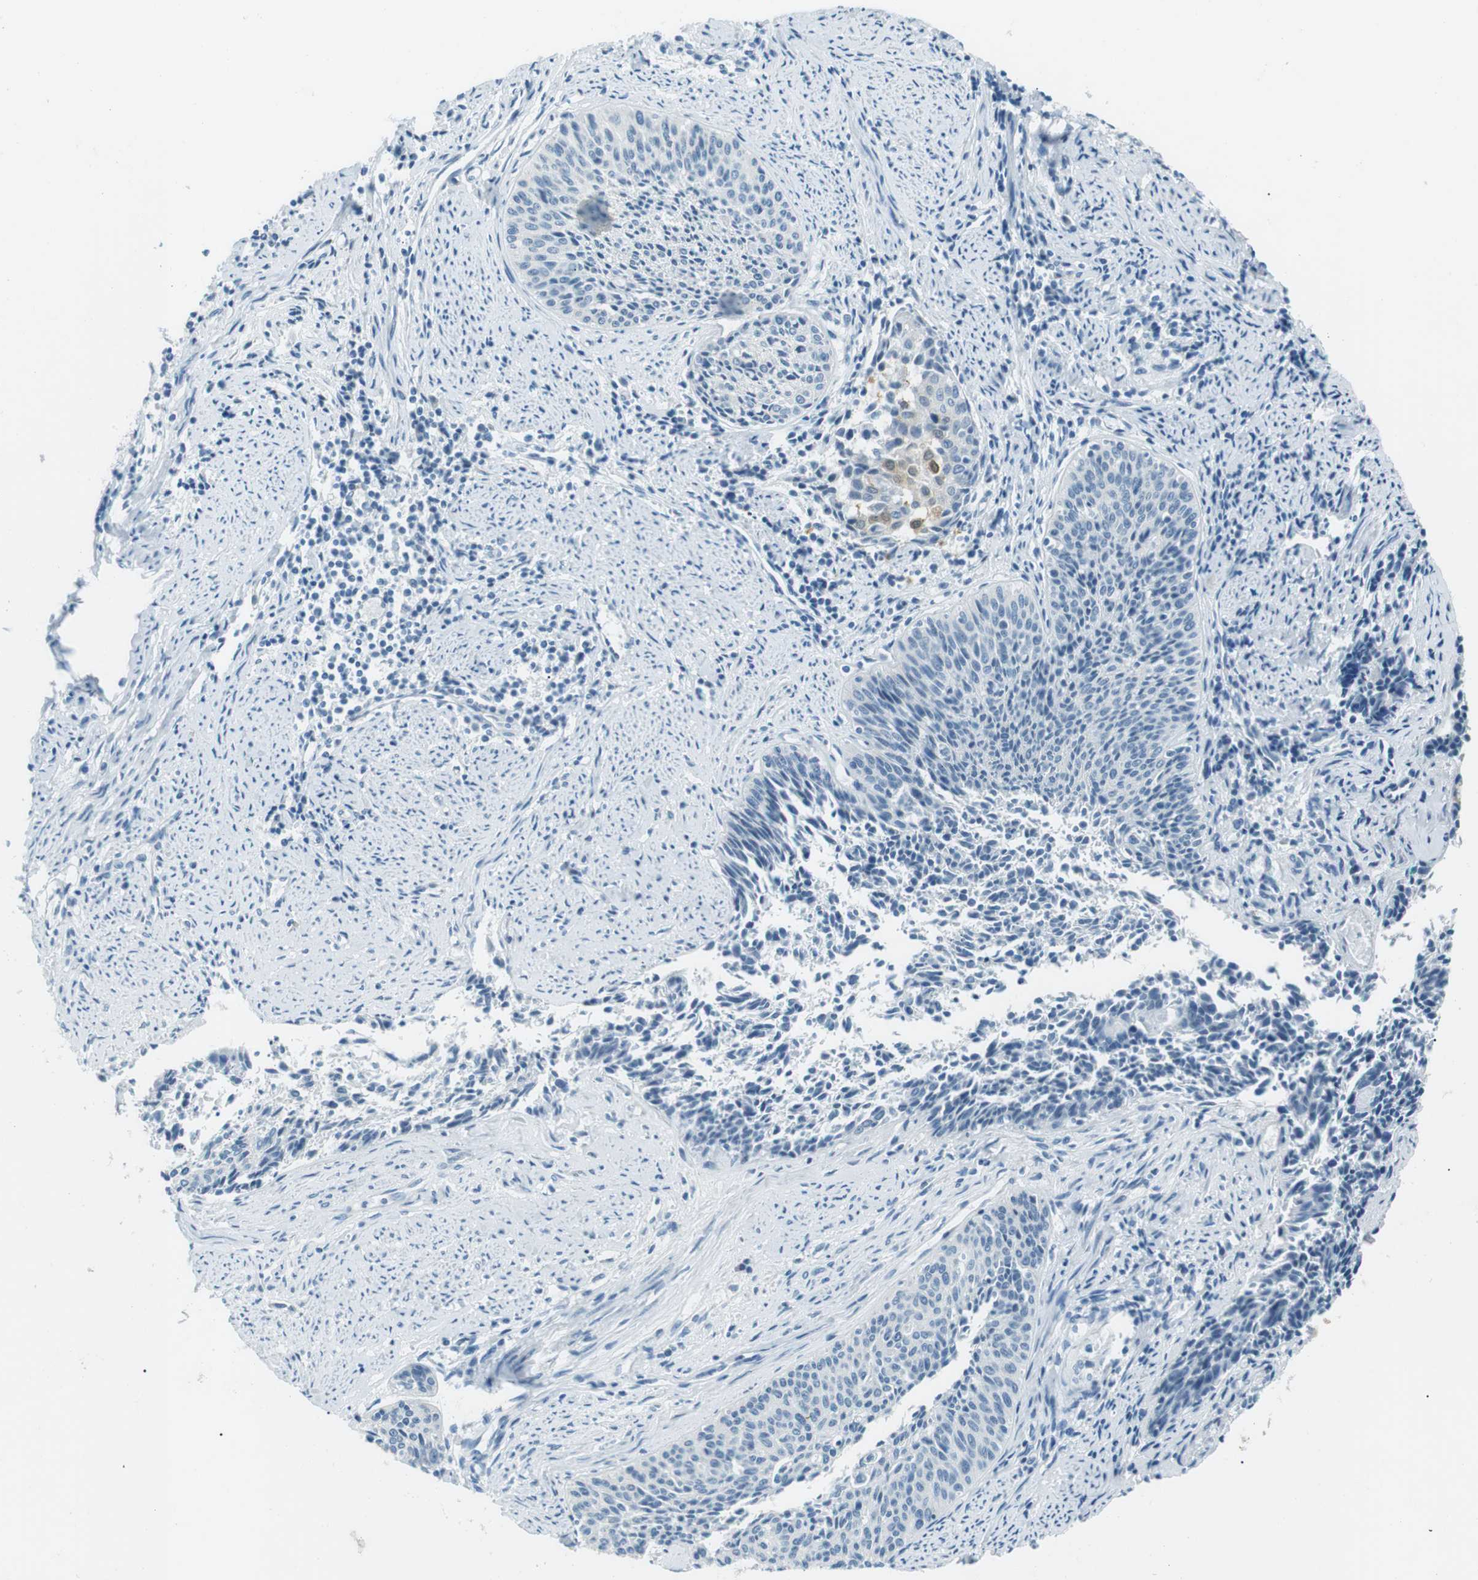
{"staining": {"intensity": "negative", "quantity": "none", "location": "none"}, "tissue": "cervical cancer", "cell_type": "Tumor cells", "image_type": "cancer", "snomed": [{"axis": "morphology", "description": "Squamous cell carcinoma, NOS"}, {"axis": "topography", "description": "Cervix"}], "caption": "A high-resolution micrograph shows IHC staining of cervical squamous cell carcinoma, which demonstrates no significant staining in tumor cells.", "gene": "SERPINB2", "patient": {"sex": "female", "age": 55}}